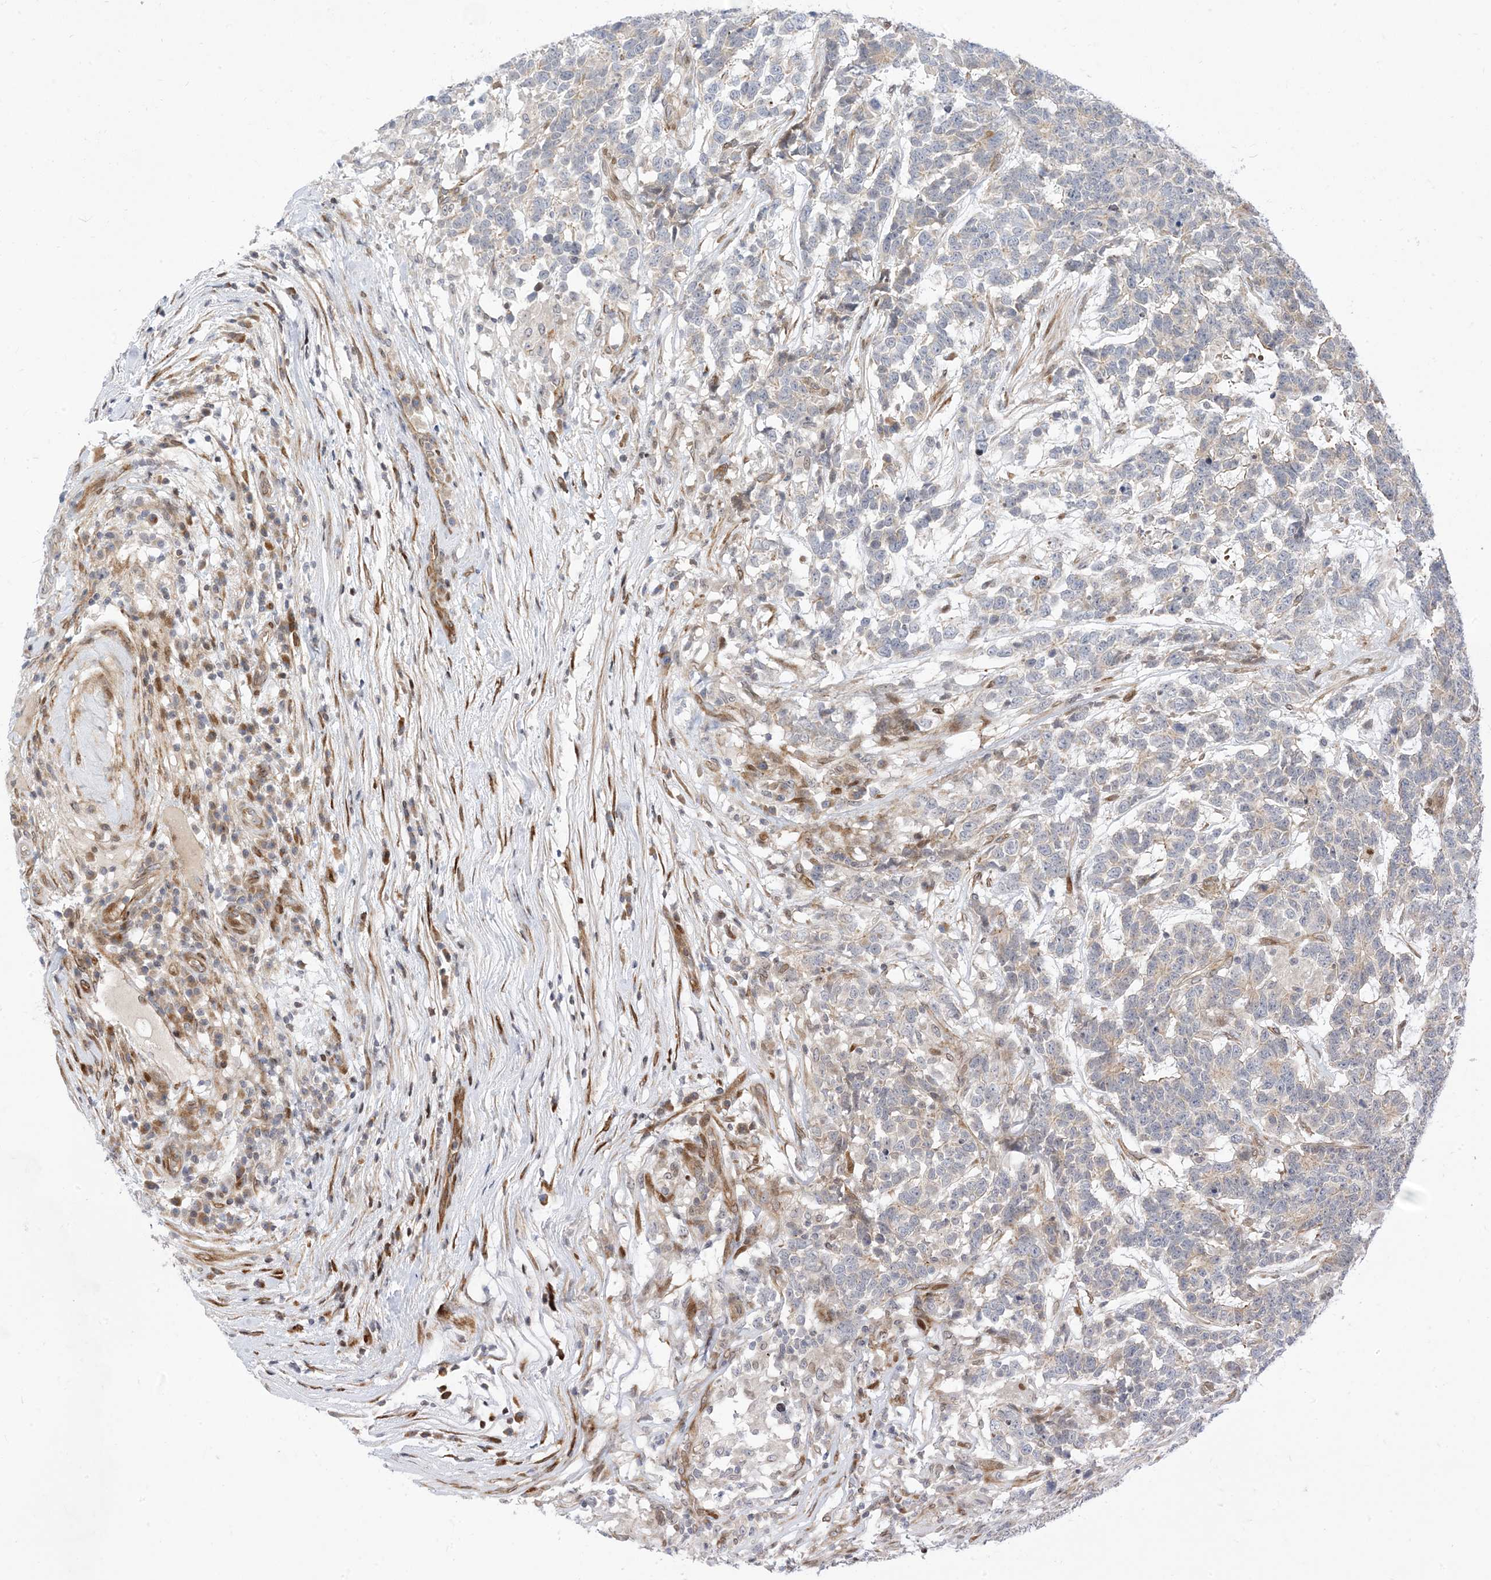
{"staining": {"intensity": "negative", "quantity": "none", "location": "none"}, "tissue": "testis cancer", "cell_type": "Tumor cells", "image_type": "cancer", "snomed": [{"axis": "morphology", "description": "Carcinoma, Embryonal, NOS"}, {"axis": "topography", "description": "Testis"}], "caption": "Tumor cells show no significant expression in testis cancer (embryonal carcinoma).", "gene": "TYSND1", "patient": {"sex": "male", "age": 26}}